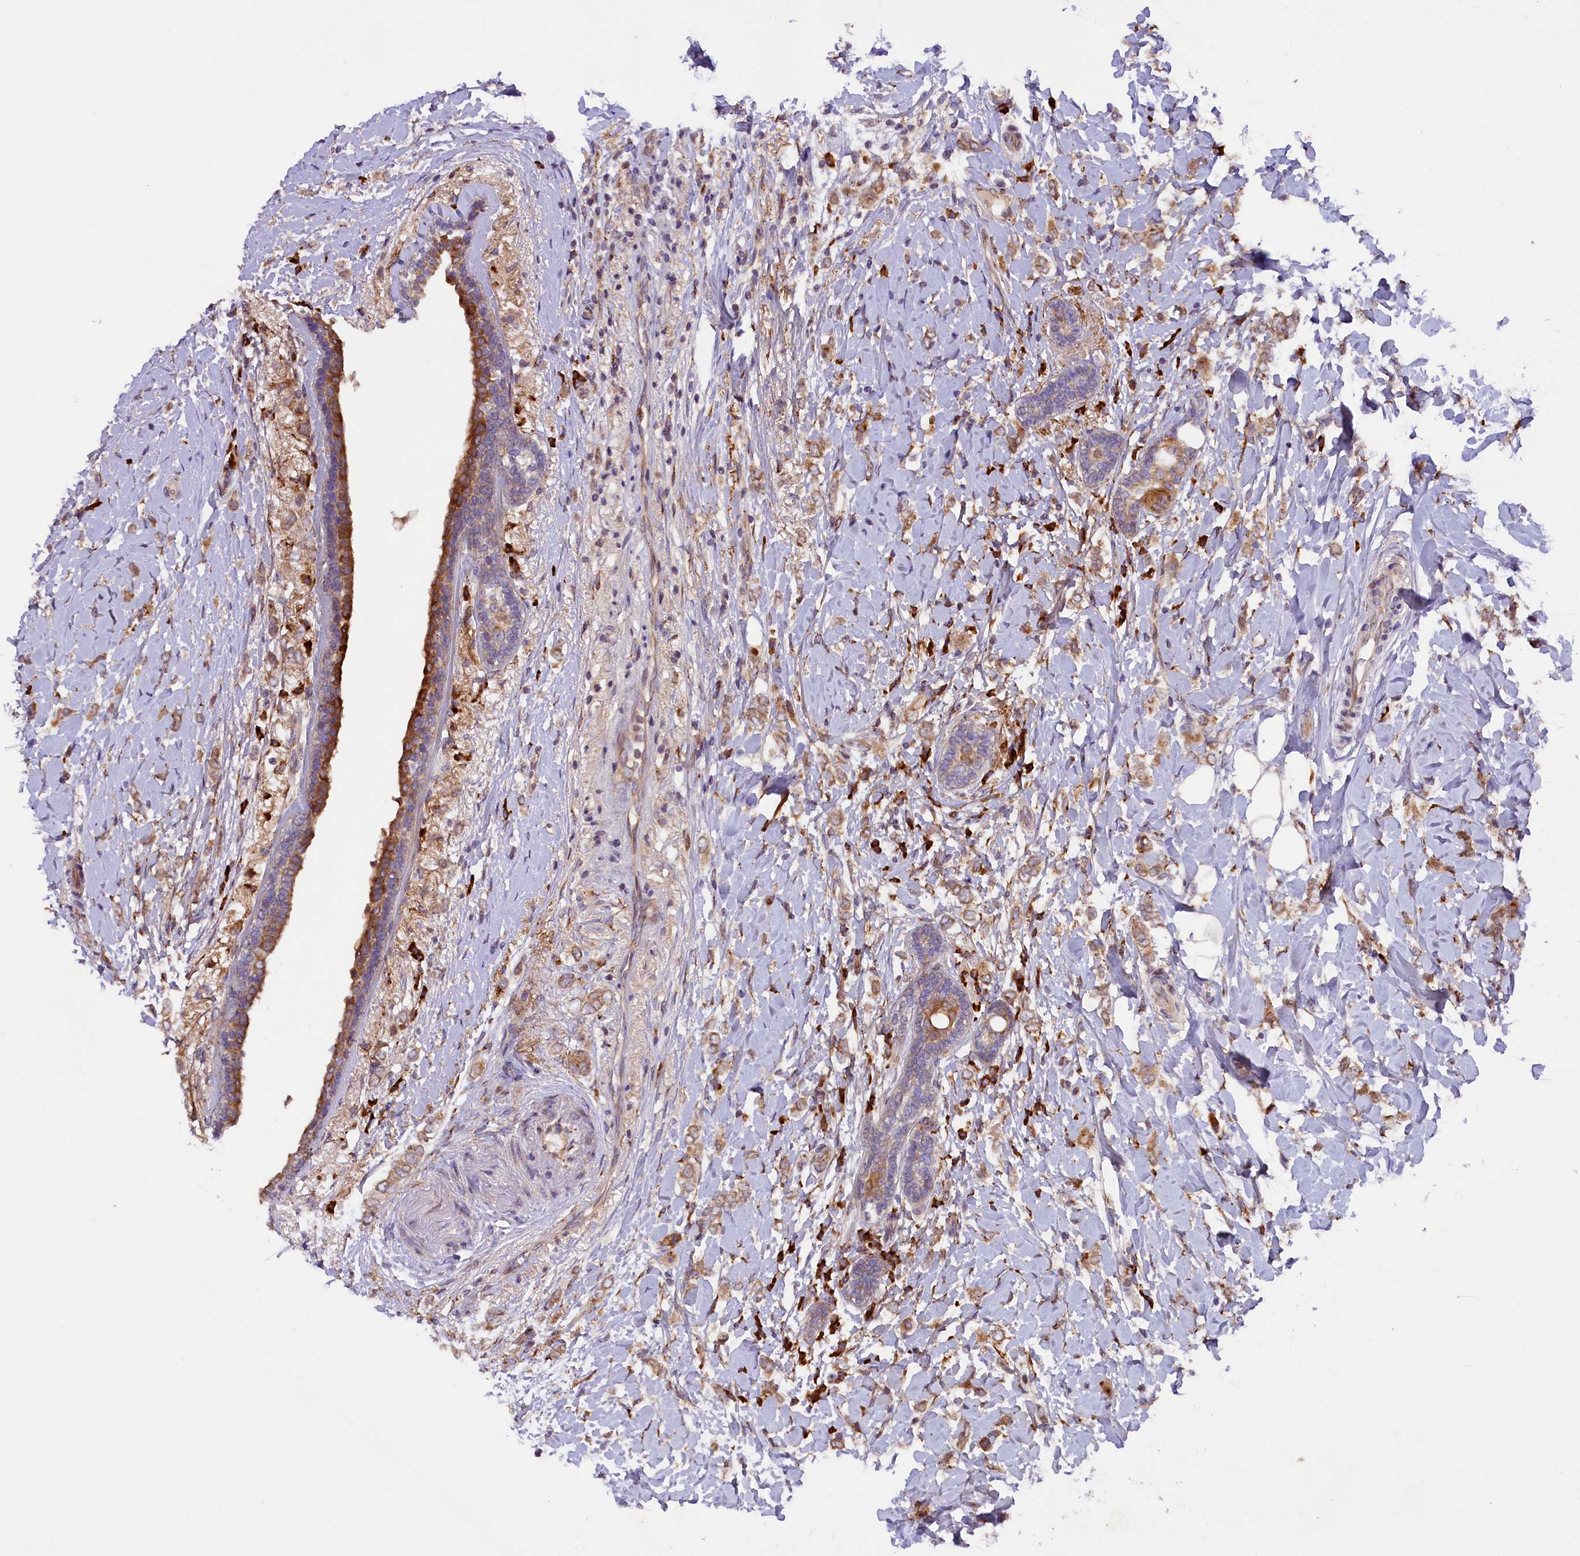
{"staining": {"intensity": "moderate", "quantity": ">75%", "location": "cytoplasmic/membranous"}, "tissue": "breast cancer", "cell_type": "Tumor cells", "image_type": "cancer", "snomed": [{"axis": "morphology", "description": "Normal tissue, NOS"}, {"axis": "morphology", "description": "Lobular carcinoma"}, {"axis": "topography", "description": "Breast"}], "caption": "There is medium levels of moderate cytoplasmic/membranous staining in tumor cells of breast lobular carcinoma, as demonstrated by immunohistochemical staining (brown color).", "gene": "SSC5D", "patient": {"sex": "female", "age": 47}}